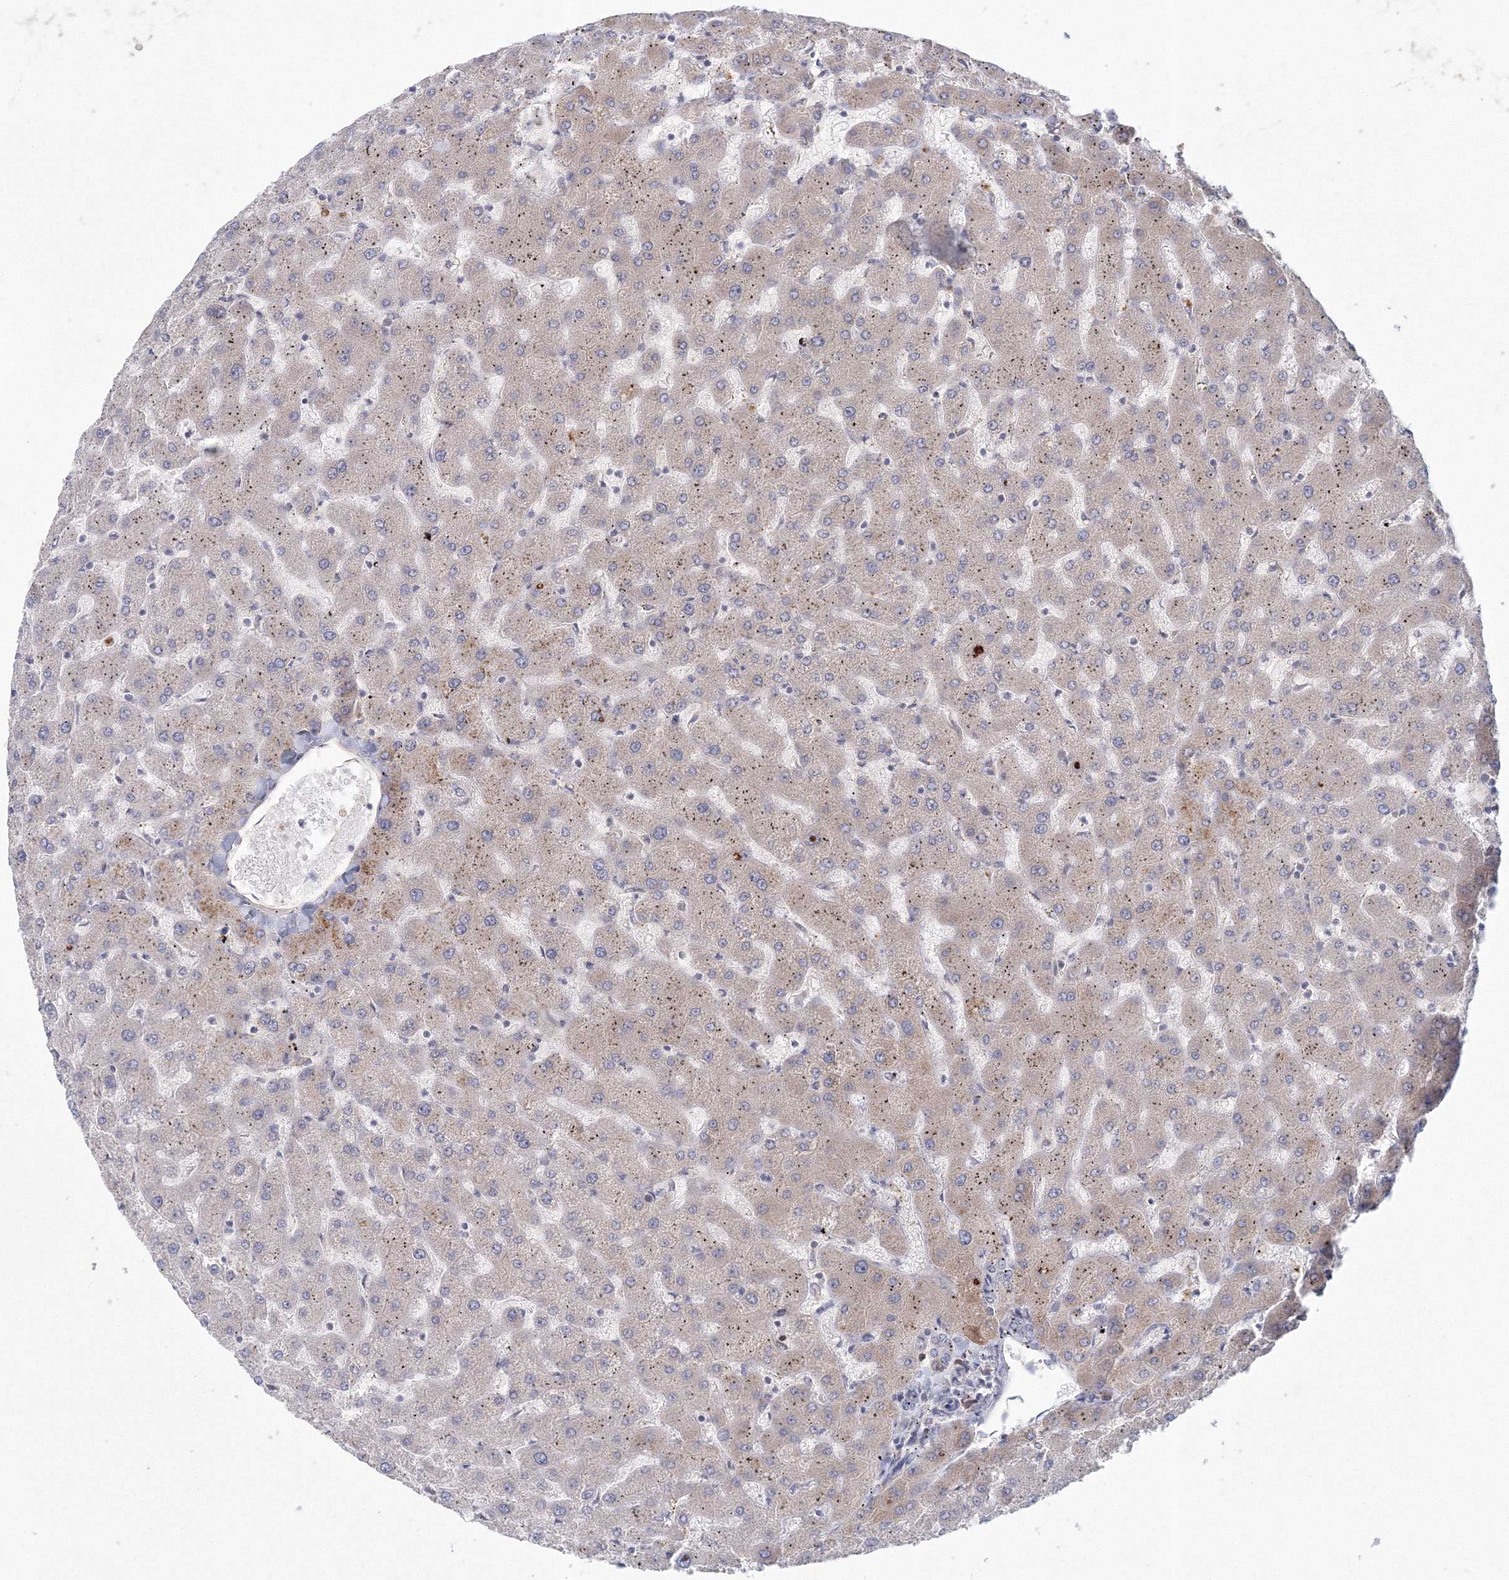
{"staining": {"intensity": "negative", "quantity": "none", "location": "none"}, "tissue": "liver", "cell_type": "Cholangiocytes", "image_type": "normal", "snomed": [{"axis": "morphology", "description": "Normal tissue, NOS"}, {"axis": "topography", "description": "Liver"}], "caption": "Cholangiocytes show no significant protein positivity in normal liver. The staining is performed using DAB brown chromogen with nuclei counter-stained in using hematoxylin.", "gene": "GRPEL1", "patient": {"sex": "female", "age": 63}}